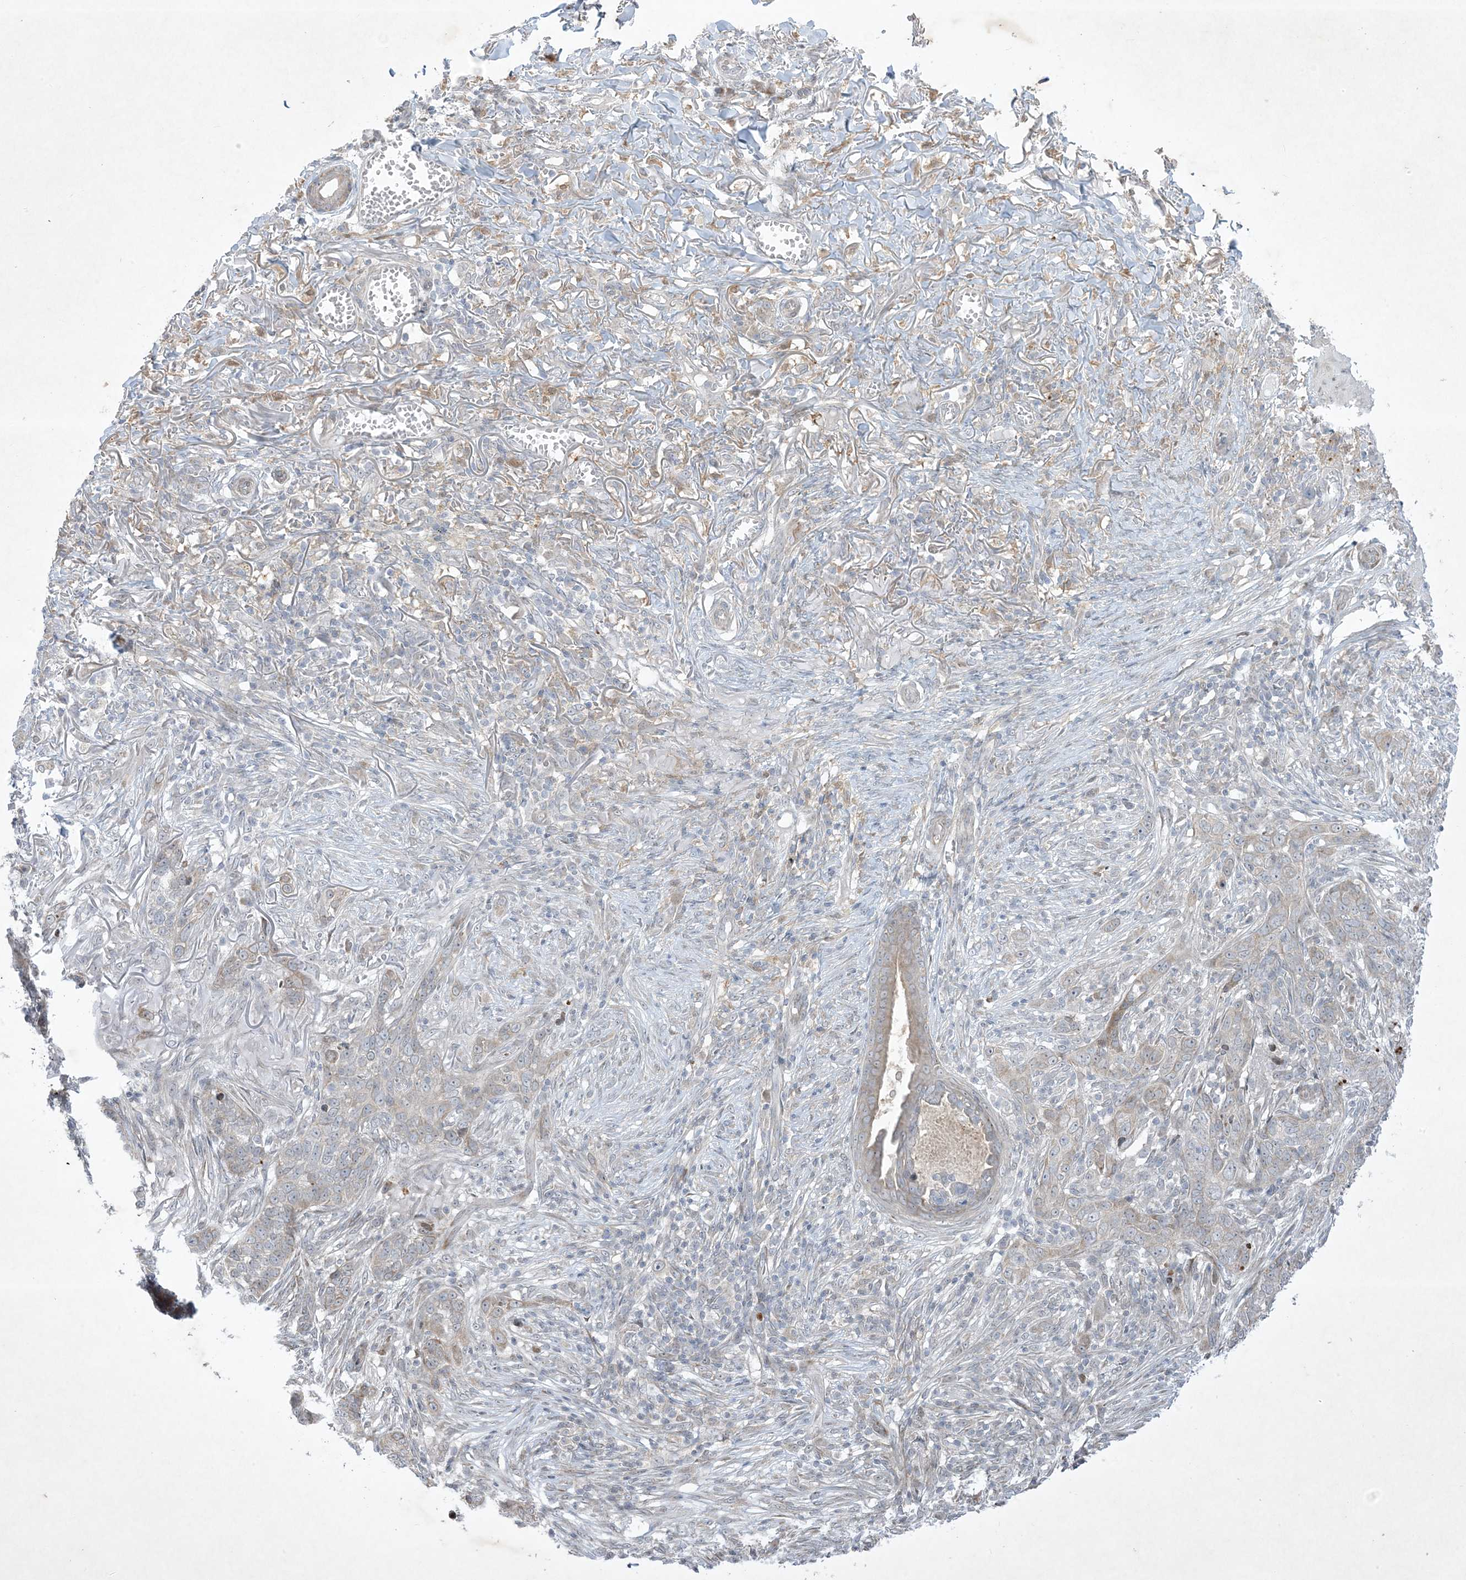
{"staining": {"intensity": "moderate", "quantity": "<25%", "location": "cytoplasmic/membranous"}, "tissue": "skin cancer", "cell_type": "Tumor cells", "image_type": "cancer", "snomed": [{"axis": "morphology", "description": "Basal cell carcinoma"}, {"axis": "topography", "description": "Skin"}], "caption": "Protein analysis of skin cancer (basal cell carcinoma) tissue shows moderate cytoplasmic/membranous expression in approximately <25% of tumor cells. (DAB IHC with brightfield microscopy, high magnification).", "gene": "SOGA3", "patient": {"sex": "male", "age": 85}}